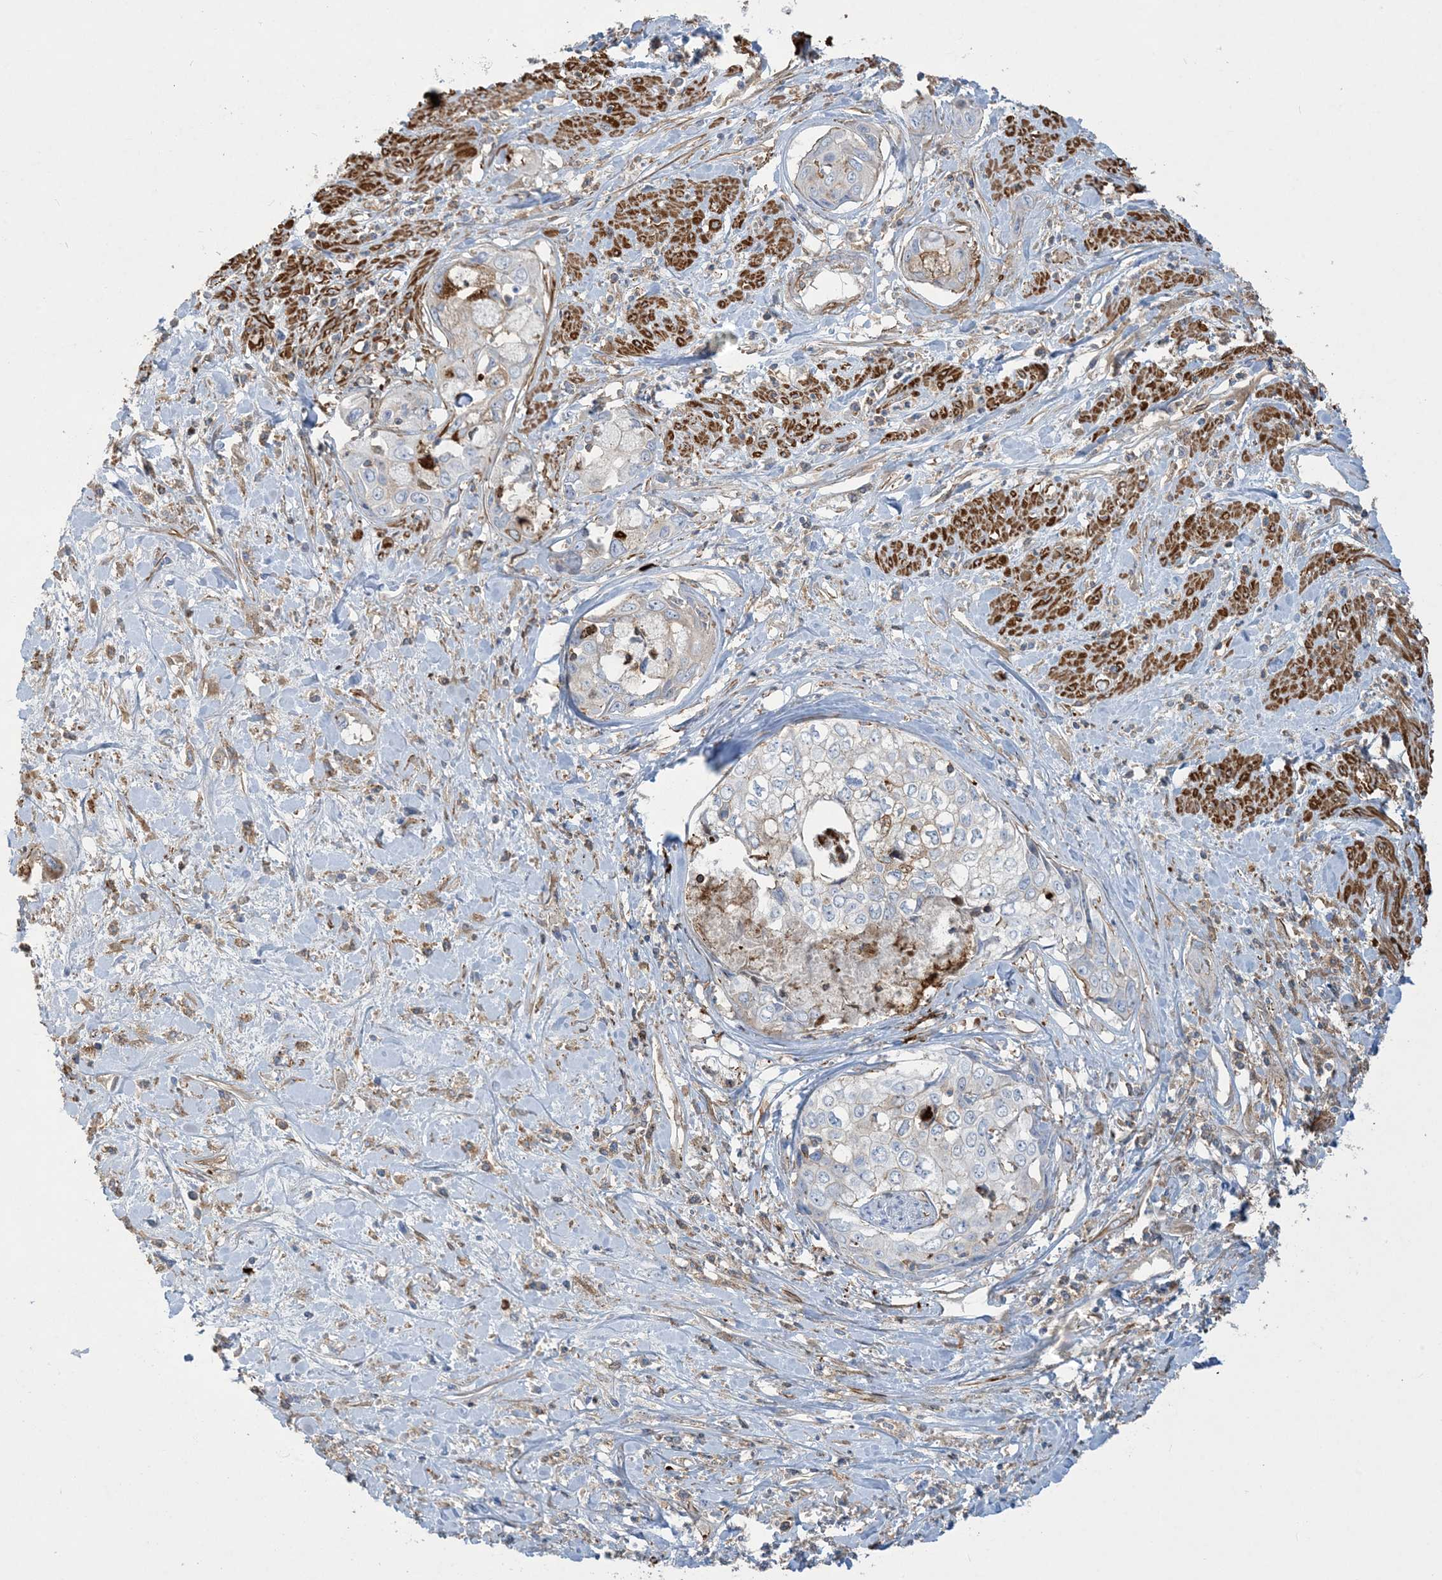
{"staining": {"intensity": "negative", "quantity": "none", "location": "none"}, "tissue": "cervical cancer", "cell_type": "Tumor cells", "image_type": "cancer", "snomed": [{"axis": "morphology", "description": "Squamous cell carcinoma, NOS"}, {"axis": "topography", "description": "Cervix"}], "caption": "The photomicrograph exhibits no significant positivity in tumor cells of cervical cancer (squamous cell carcinoma). (Immunohistochemistry, brightfield microscopy, high magnification).", "gene": "GTF3C2", "patient": {"sex": "female", "age": 31}}